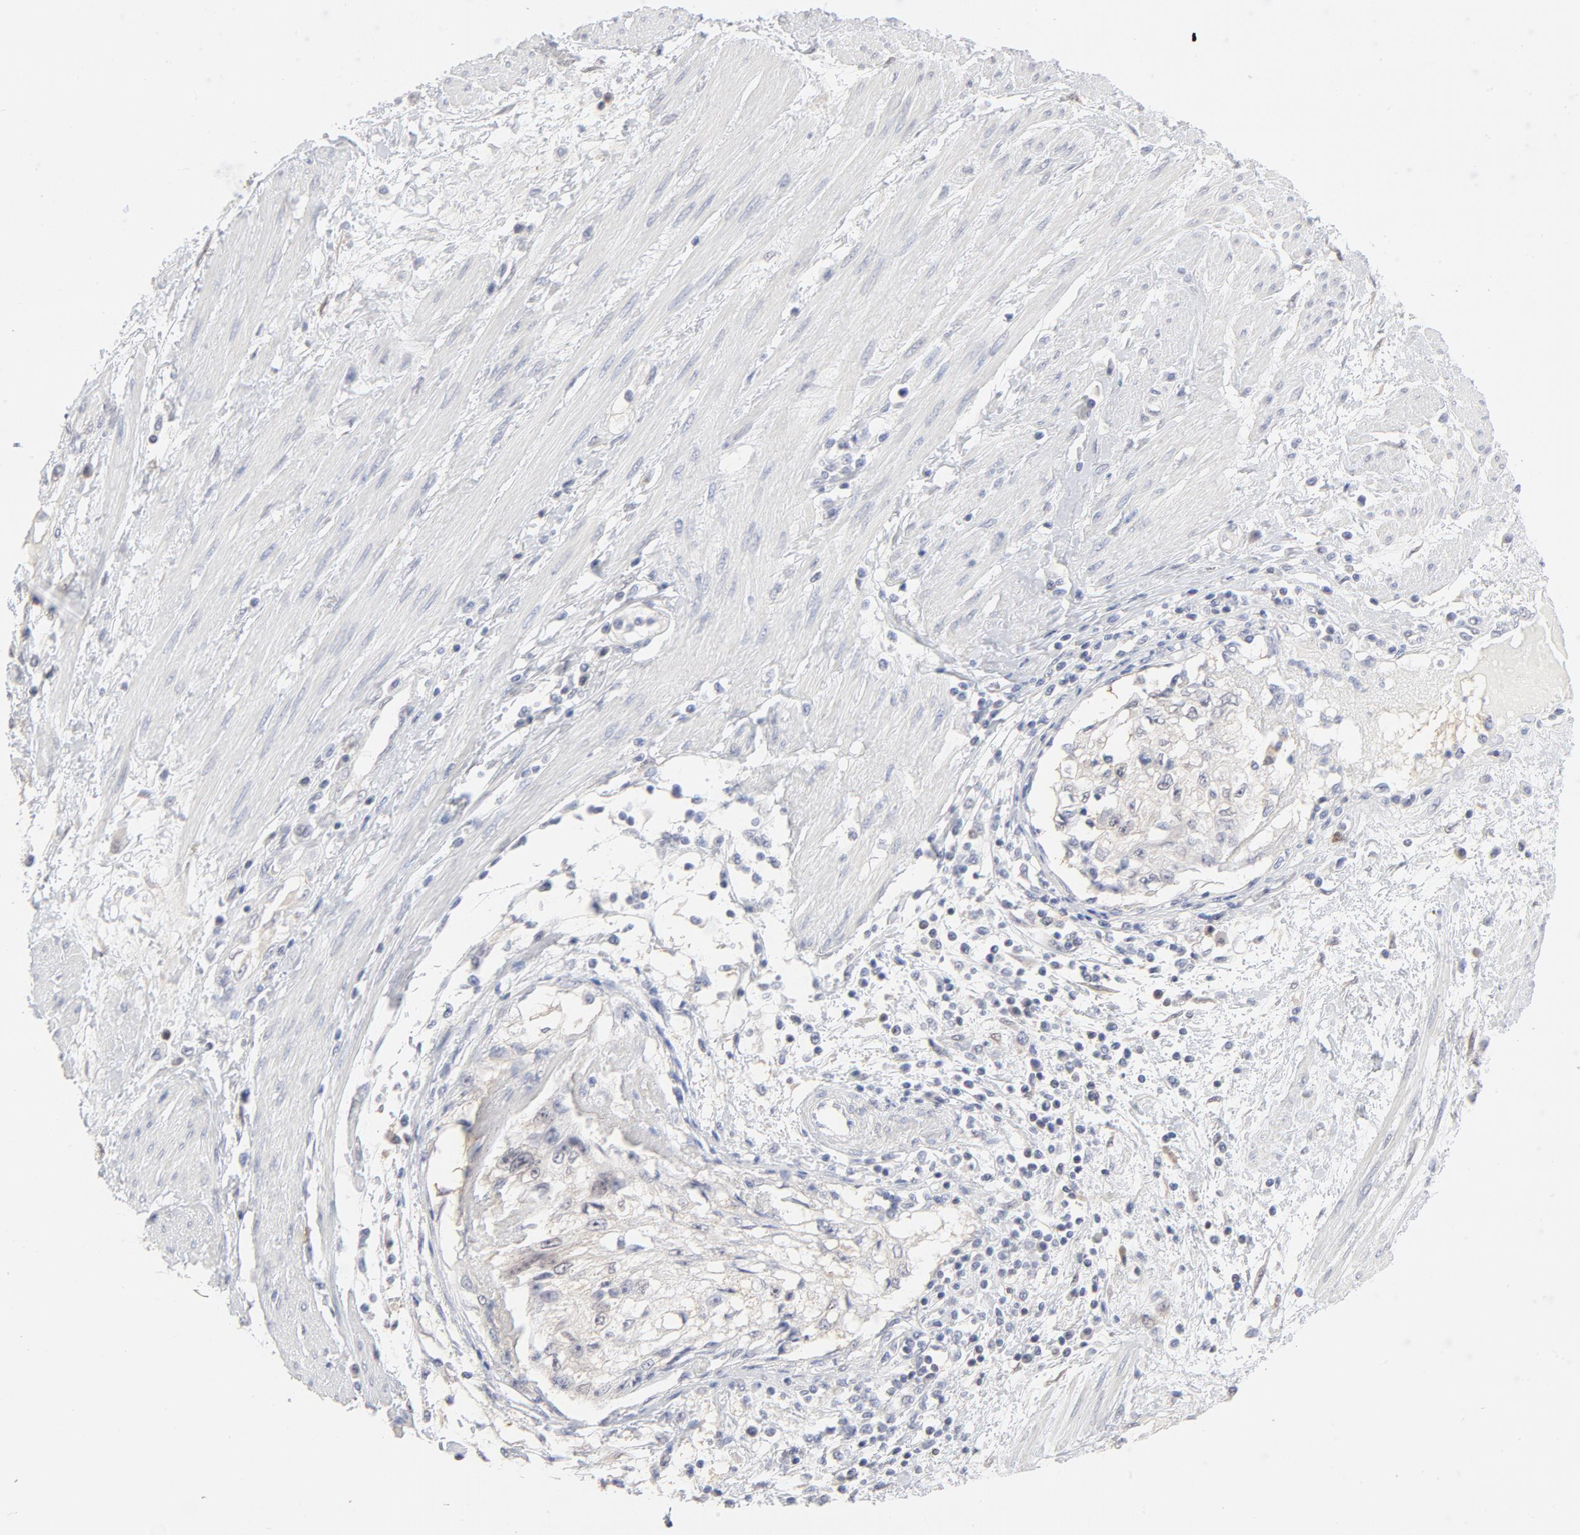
{"staining": {"intensity": "weak", "quantity": "<25%", "location": "cytoplasmic/membranous"}, "tissue": "cervical cancer", "cell_type": "Tumor cells", "image_type": "cancer", "snomed": [{"axis": "morphology", "description": "Squamous cell carcinoma, NOS"}, {"axis": "topography", "description": "Cervix"}], "caption": "Squamous cell carcinoma (cervical) was stained to show a protein in brown. There is no significant expression in tumor cells.", "gene": "MIF", "patient": {"sex": "female", "age": 57}}